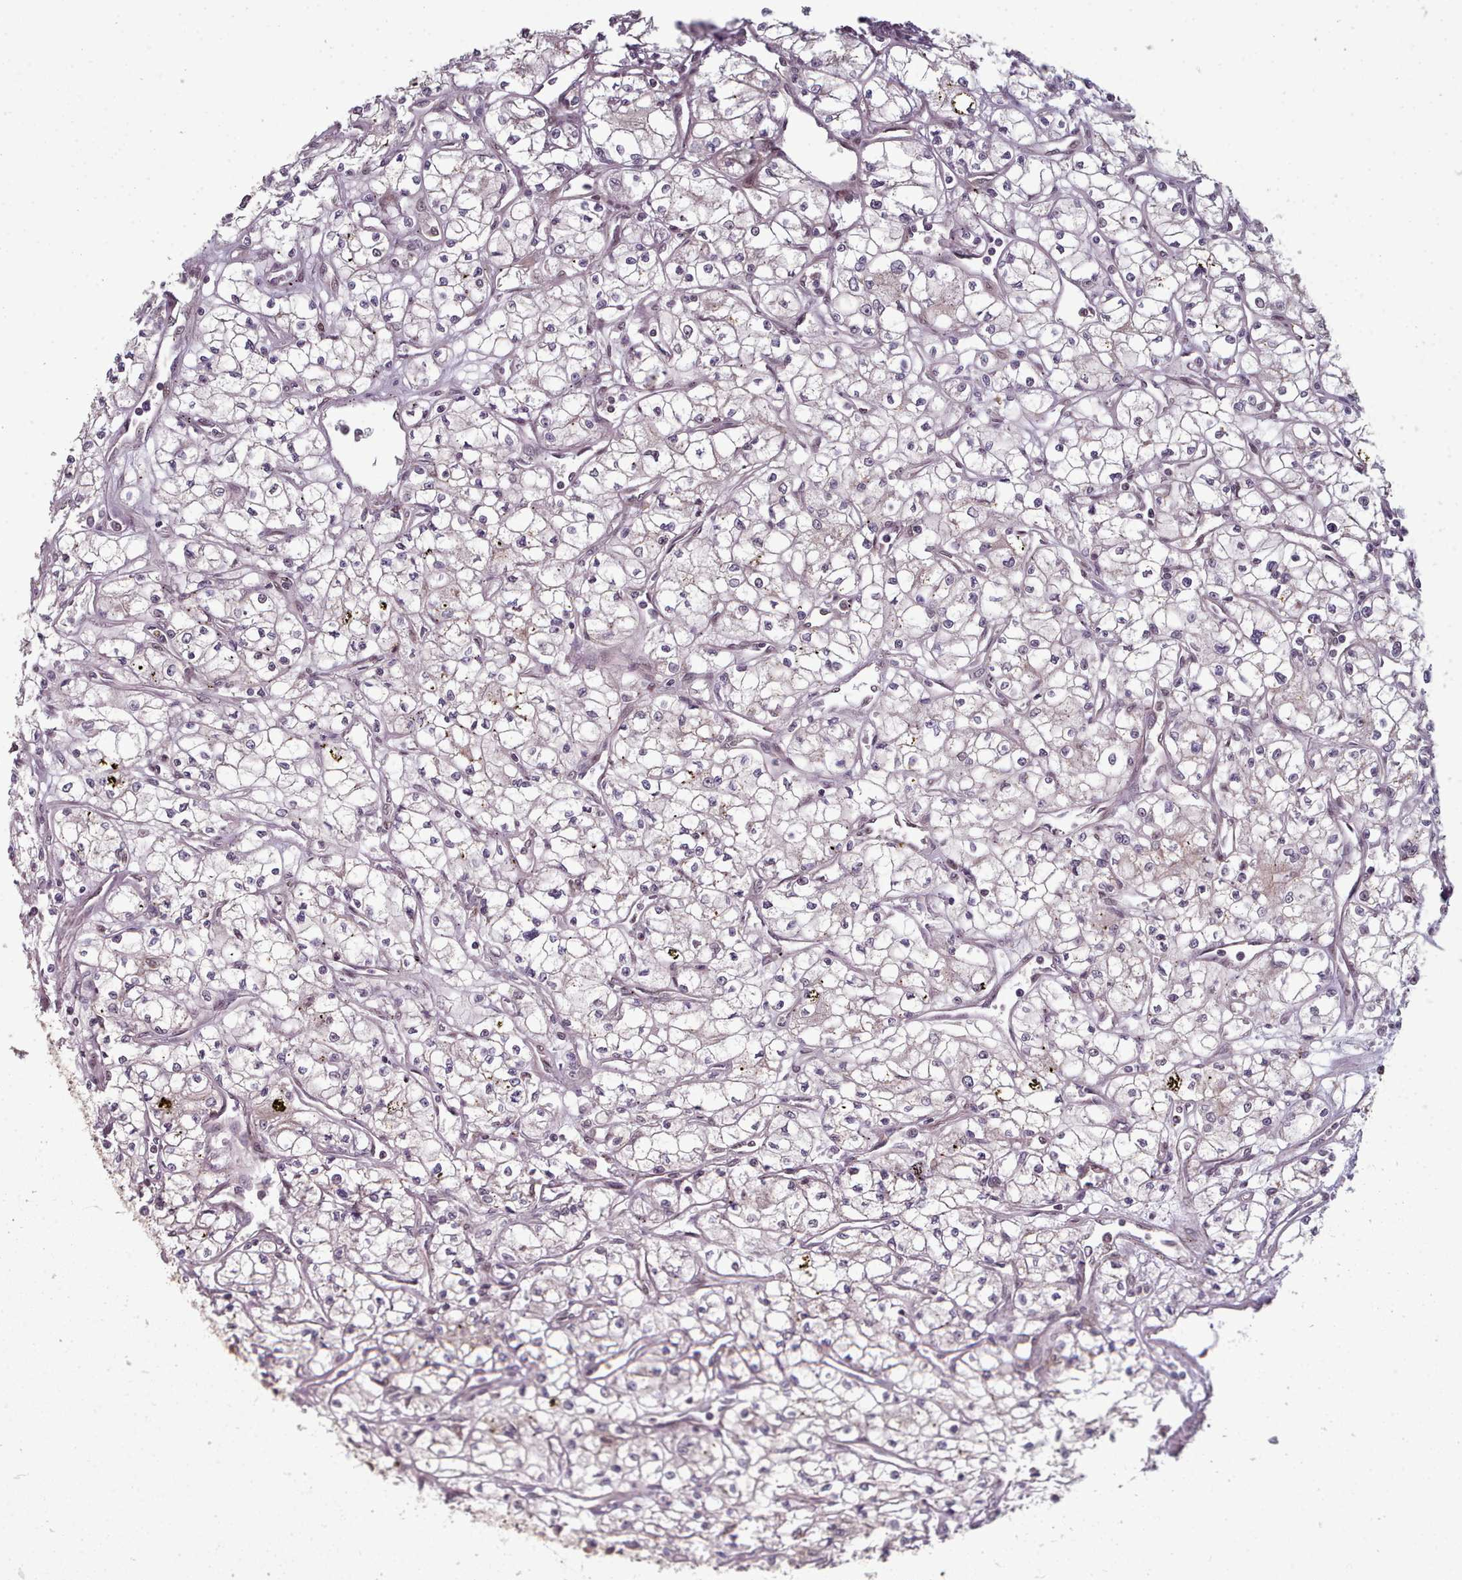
{"staining": {"intensity": "negative", "quantity": "none", "location": "none"}, "tissue": "renal cancer", "cell_type": "Tumor cells", "image_type": "cancer", "snomed": [{"axis": "morphology", "description": "Adenocarcinoma, NOS"}, {"axis": "topography", "description": "Kidney"}], "caption": "High power microscopy photomicrograph of an IHC micrograph of renal adenocarcinoma, revealing no significant positivity in tumor cells. (DAB (3,3'-diaminobenzidine) immunohistochemistry (IHC), high magnification).", "gene": "DHX8", "patient": {"sex": "male", "age": 59}}